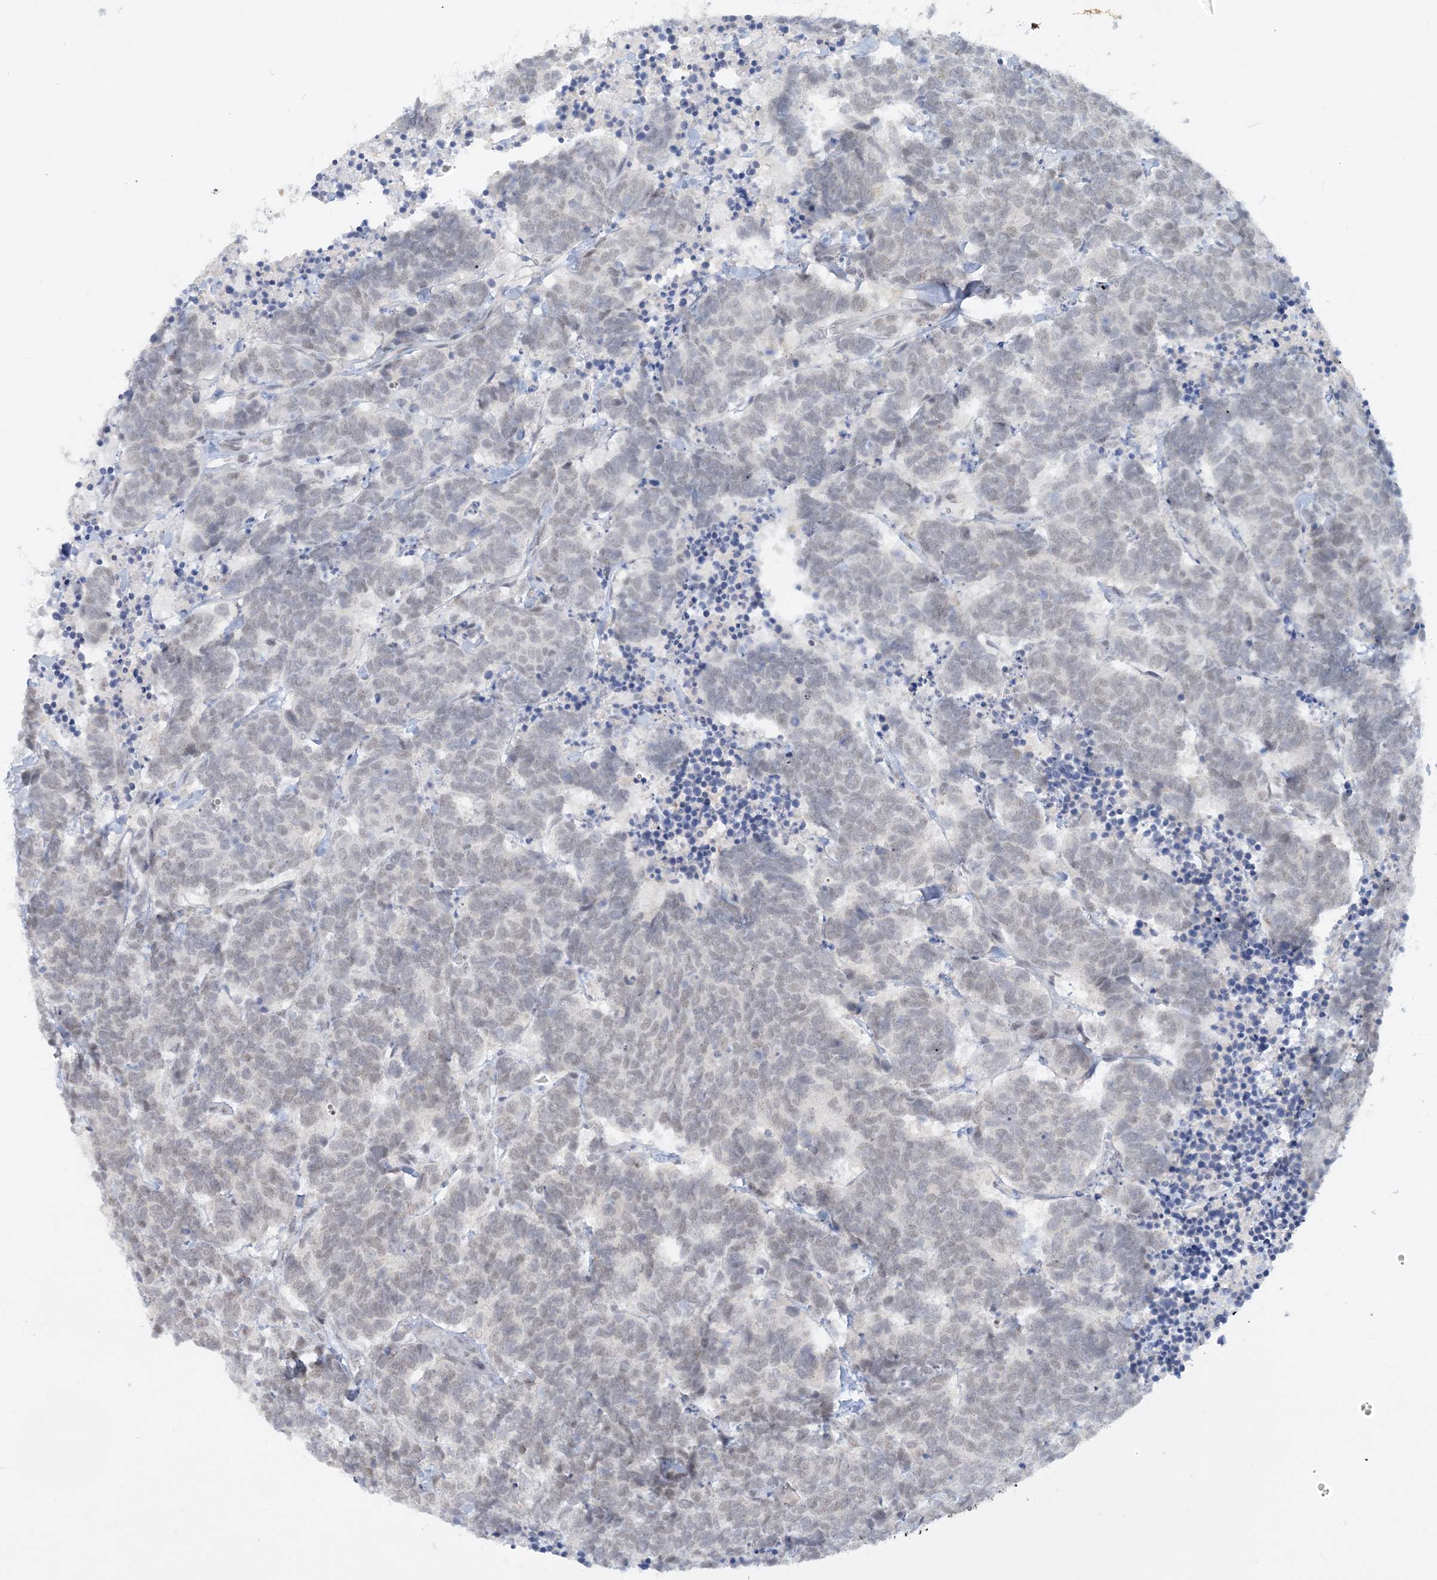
{"staining": {"intensity": "negative", "quantity": "none", "location": "none"}, "tissue": "carcinoid", "cell_type": "Tumor cells", "image_type": "cancer", "snomed": [{"axis": "morphology", "description": "Carcinoma, NOS"}, {"axis": "morphology", "description": "Carcinoid, malignant, NOS"}, {"axis": "topography", "description": "Urinary bladder"}], "caption": "High magnification brightfield microscopy of carcinoid stained with DAB (brown) and counterstained with hematoxylin (blue): tumor cells show no significant staining.", "gene": "KMT2D", "patient": {"sex": "male", "age": 57}}